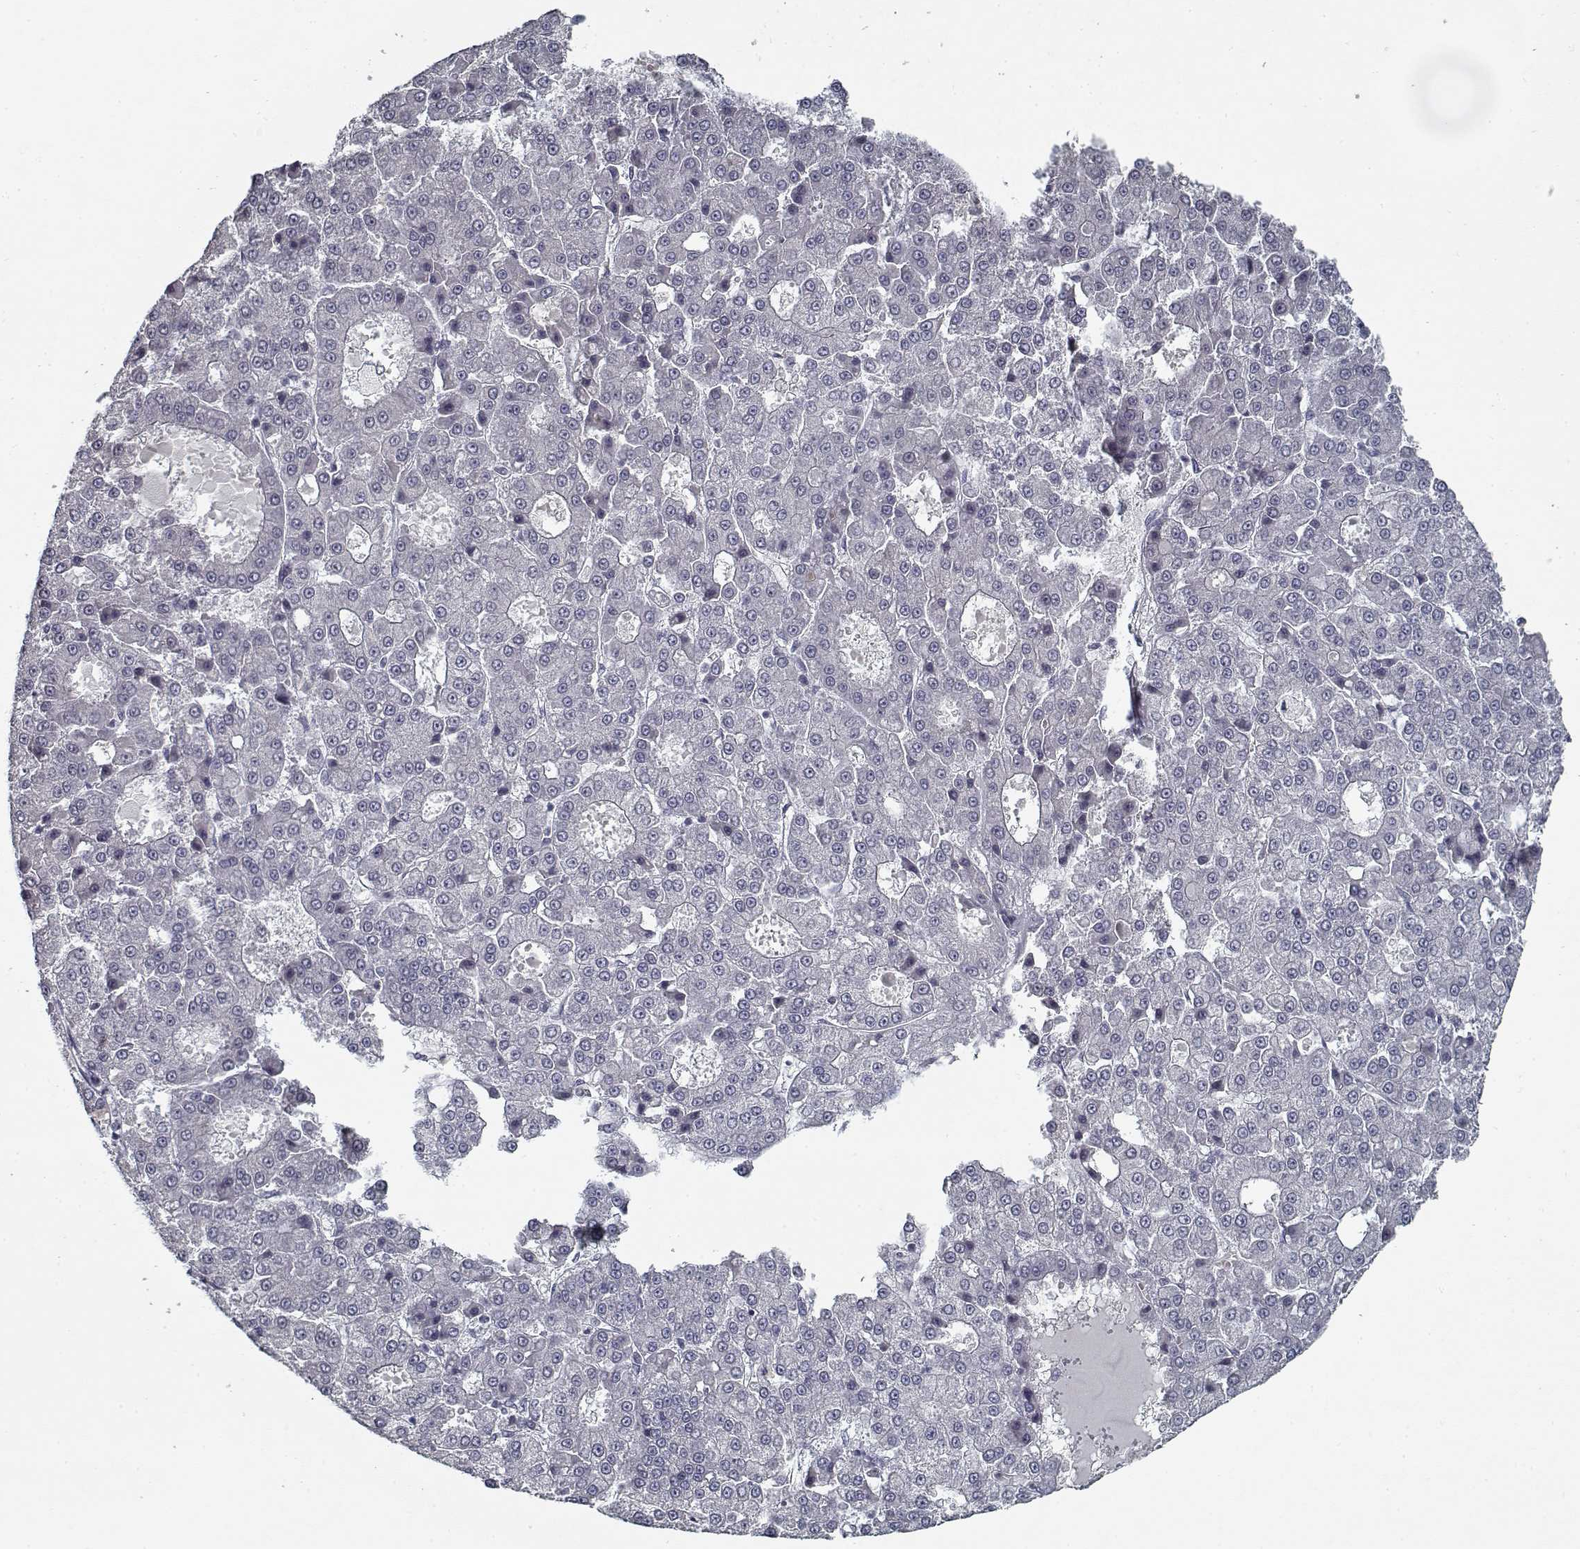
{"staining": {"intensity": "negative", "quantity": "none", "location": "none"}, "tissue": "liver cancer", "cell_type": "Tumor cells", "image_type": "cancer", "snomed": [{"axis": "morphology", "description": "Carcinoma, Hepatocellular, NOS"}, {"axis": "topography", "description": "Liver"}], "caption": "A micrograph of human liver hepatocellular carcinoma is negative for staining in tumor cells.", "gene": "GAD2", "patient": {"sex": "male", "age": 70}}